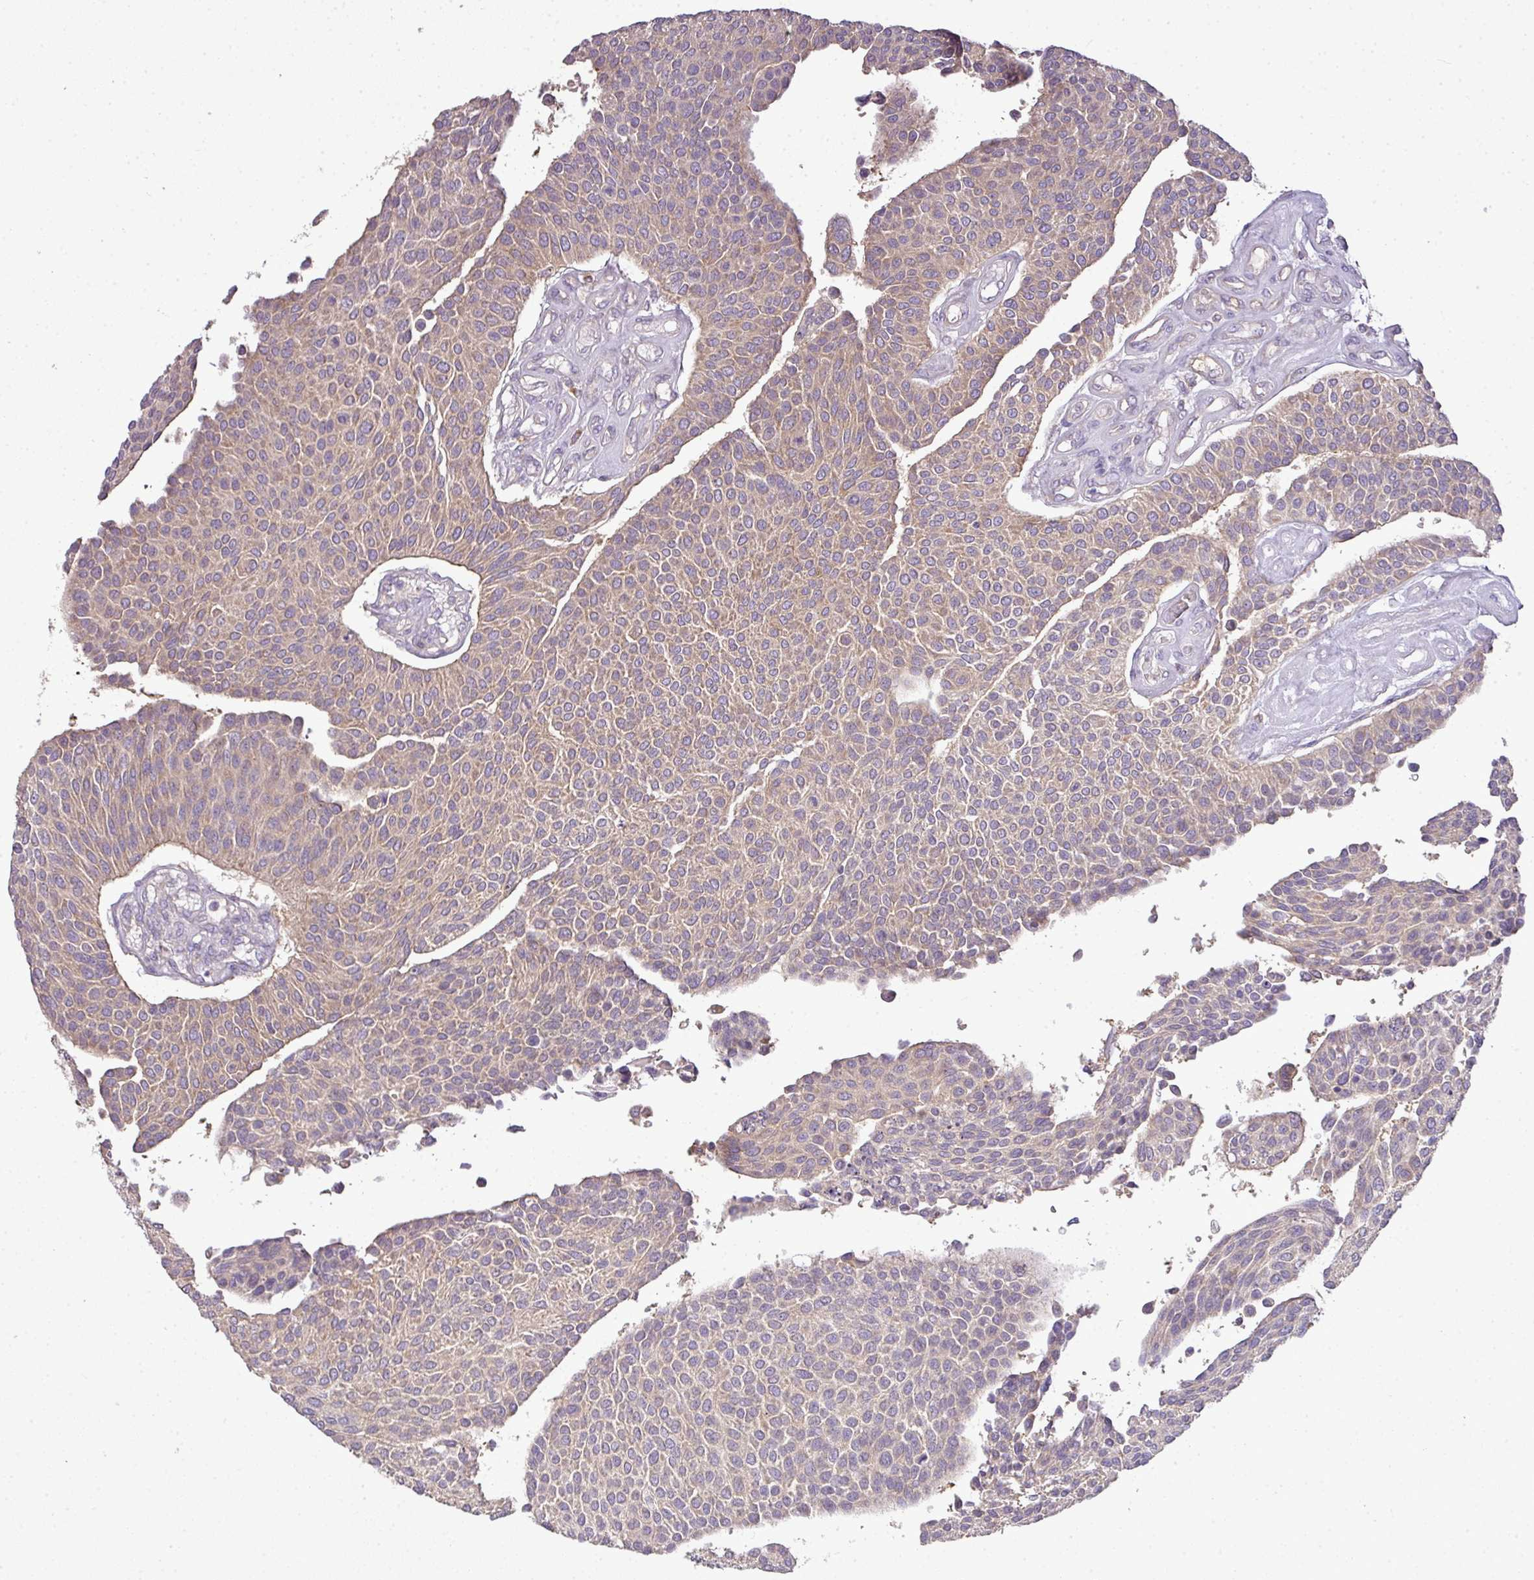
{"staining": {"intensity": "weak", "quantity": ">75%", "location": "cytoplasmic/membranous"}, "tissue": "urothelial cancer", "cell_type": "Tumor cells", "image_type": "cancer", "snomed": [{"axis": "morphology", "description": "Urothelial carcinoma, NOS"}, {"axis": "topography", "description": "Urinary bladder"}], "caption": "Immunohistochemistry of urothelial cancer reveals low levels of weak cytoplasmic/membranous expression in approximately >75% of tumor cells. (DAB (3,3'-diaminobenzidine) IHC with brightfield microscopy, high magnification).", "gene": "STAT5A", "patient": {"sex": "male", "age": 55}}